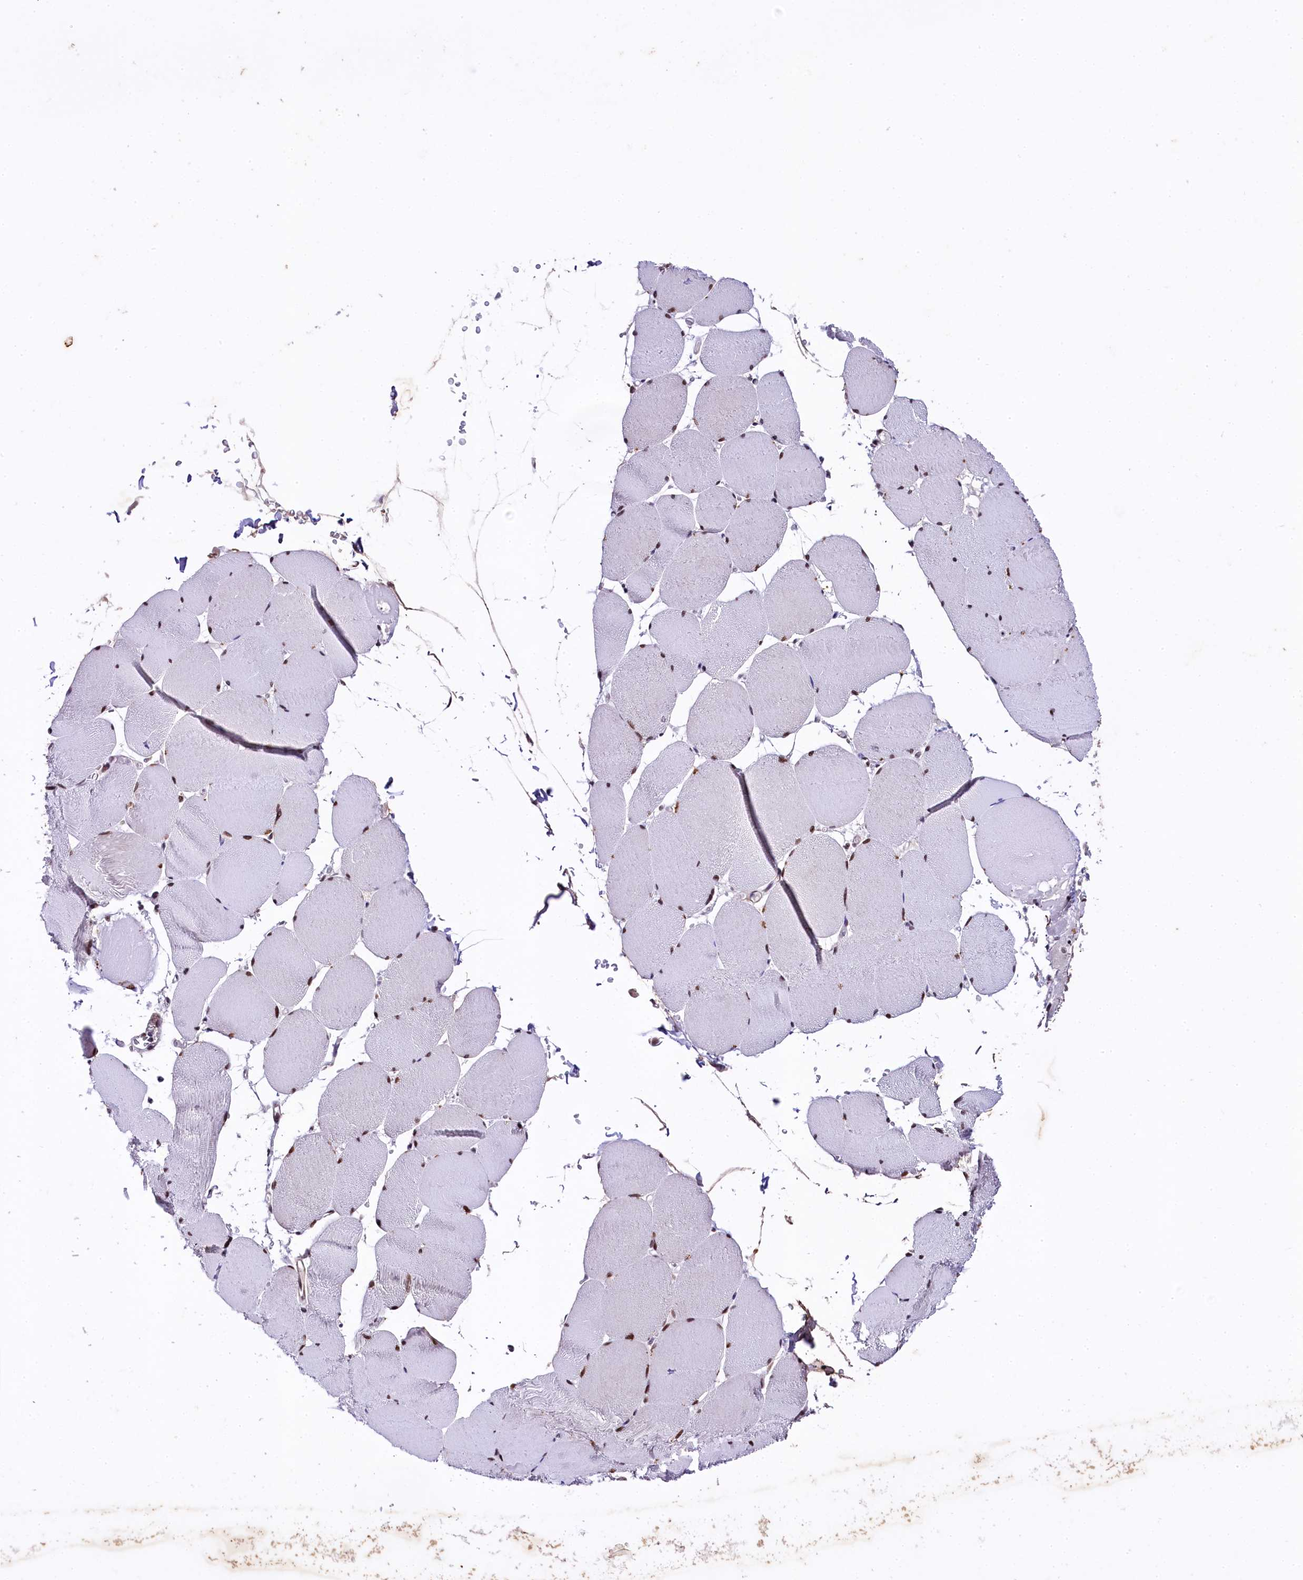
{"staining": {"intensity": "moderate", "quantity": "25%-75%", "location": "nuclear"}, "tissue": "skeletal muscle", "cell_type": "Myocytes", "image_type": "normal", "snomed": [{"axis": "morphology", "description": "Normal tissue, NOS"}, {"axis": "topography", "description": "Skeletal muscle"}, {"axis": "topography", "description": "Head-Neck"}], "caption": "The immunohistochemical stain labels moderate nuclear staining in myocytes of normal skeletal muscle. The staining is performed using DAB brown chromogen to label protein expression. The nuclei are counter-stained blue using hematoxylin.", "gene": "SAMD10", "patient": {"sex": "male", "age": 66}}